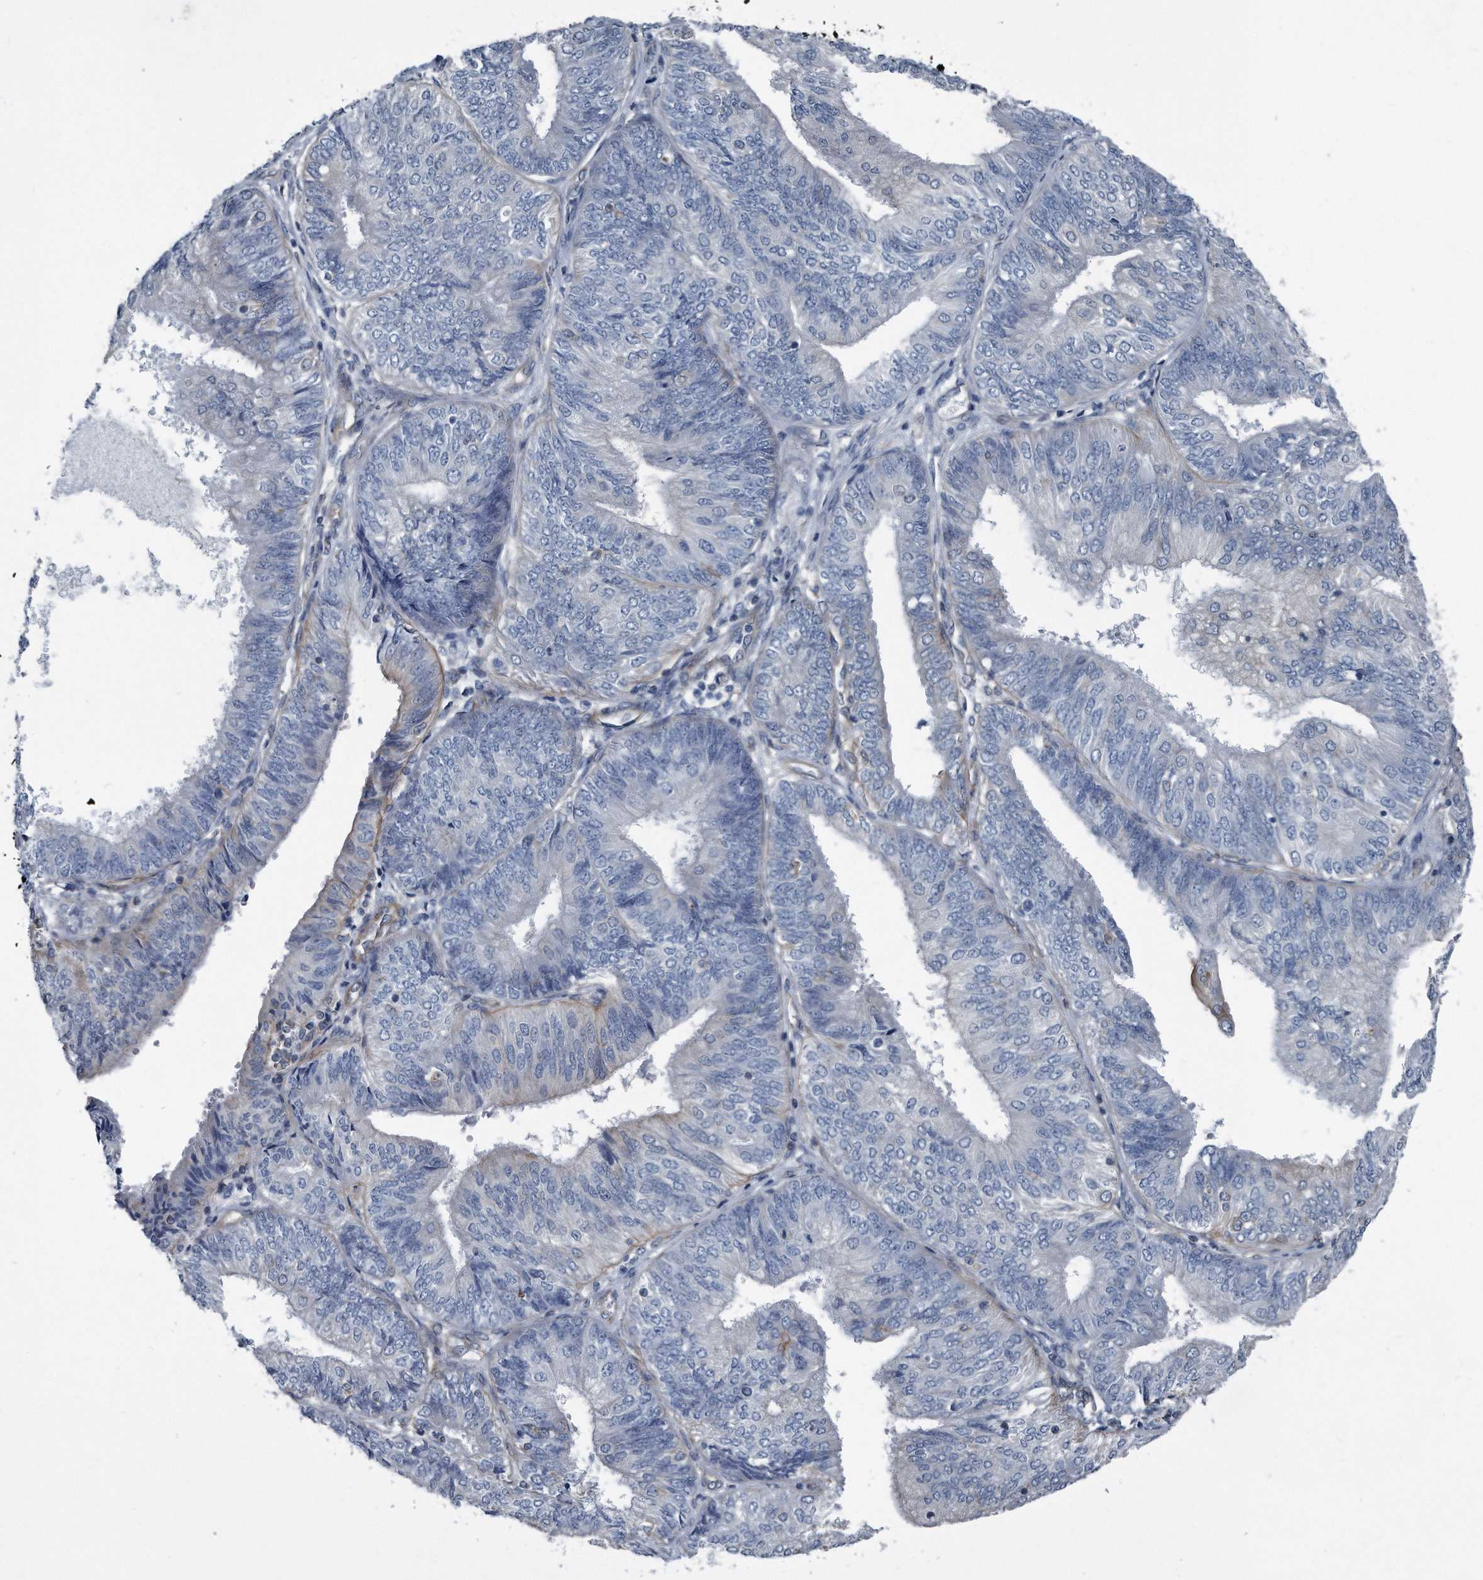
{"staining": {"intensity": "negative", "quantity": "none", "location": "none"}, "tissue": "endometrial cancer", "cell_type": "Tumor cells", "image_type": "cancer", "snomed": [{"axis": "morphology", "description": "Adenocarcinoma, NOS"}, {"axis": "topography", "description": "Endometrium"}], "caption": "Human endometrial adenocarcinoma stained for a protein using immunohistochemistry shows no staining in tumor cells.", "gene": "PLEC", "patient": {"sex": "female", "age": 58}}